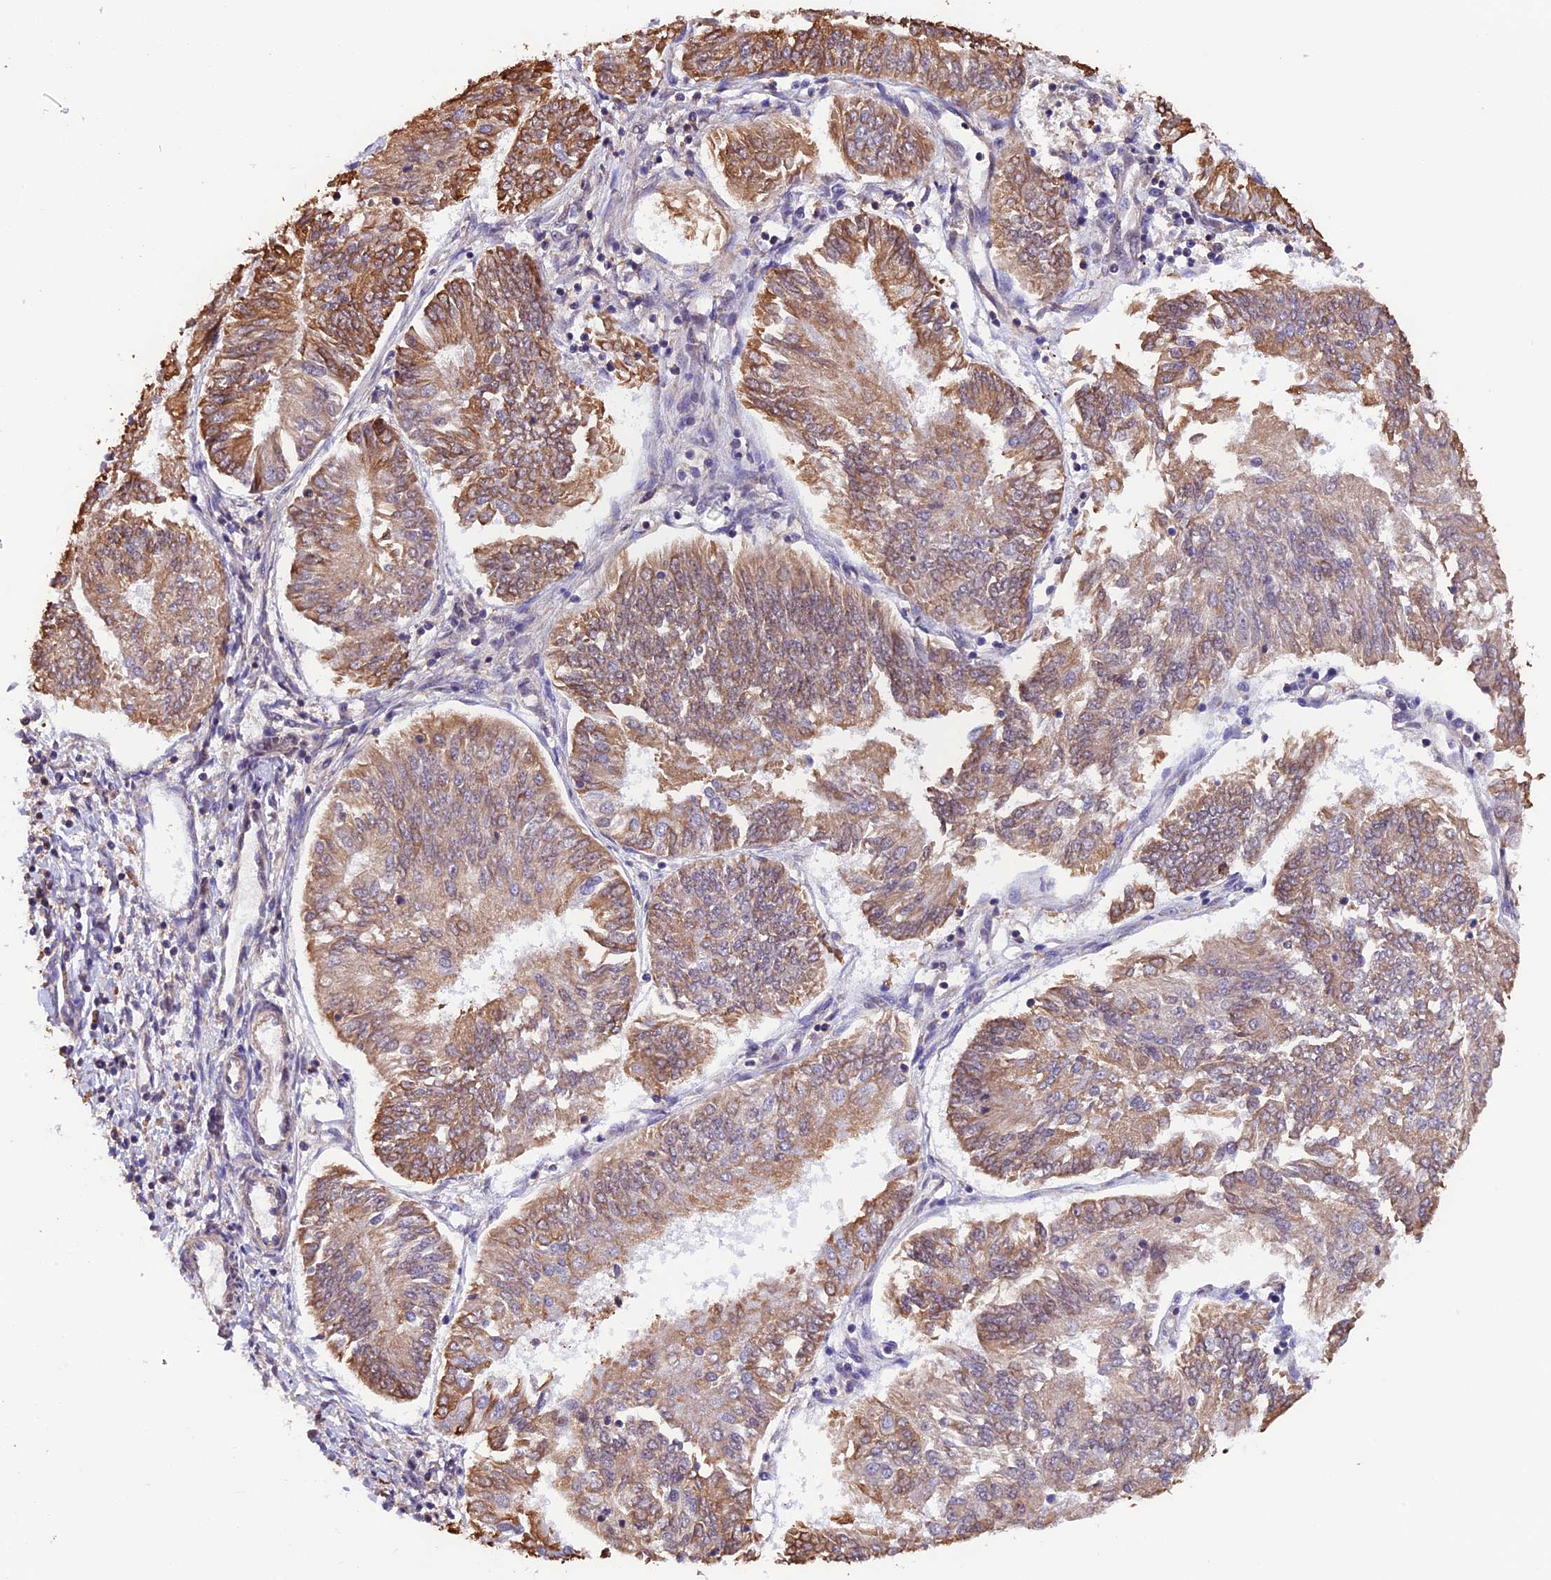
{"staining": {"intensity": "moderate", "quantity": ">75%", "location": "cytoplasmic/membranous"}, "tissue": "endometrial cancer", "cell_type": "Tumor cells", "image_type": "cancer", "snomed": [{"axis": "morphology", "description": "Adenocarcinoma, NOS"}, {"axis": "topography", "description": "Endometrium"}], "caption": "Endometrial cancer (adenocarcinoma) was stained to show a protein in brown. There is medium levels of moderate cytoplasmic/membranous staining in about >75% of tumor cells.", "gene": "ZC3H4", "patient": {"sex": "female", "age": 58}}